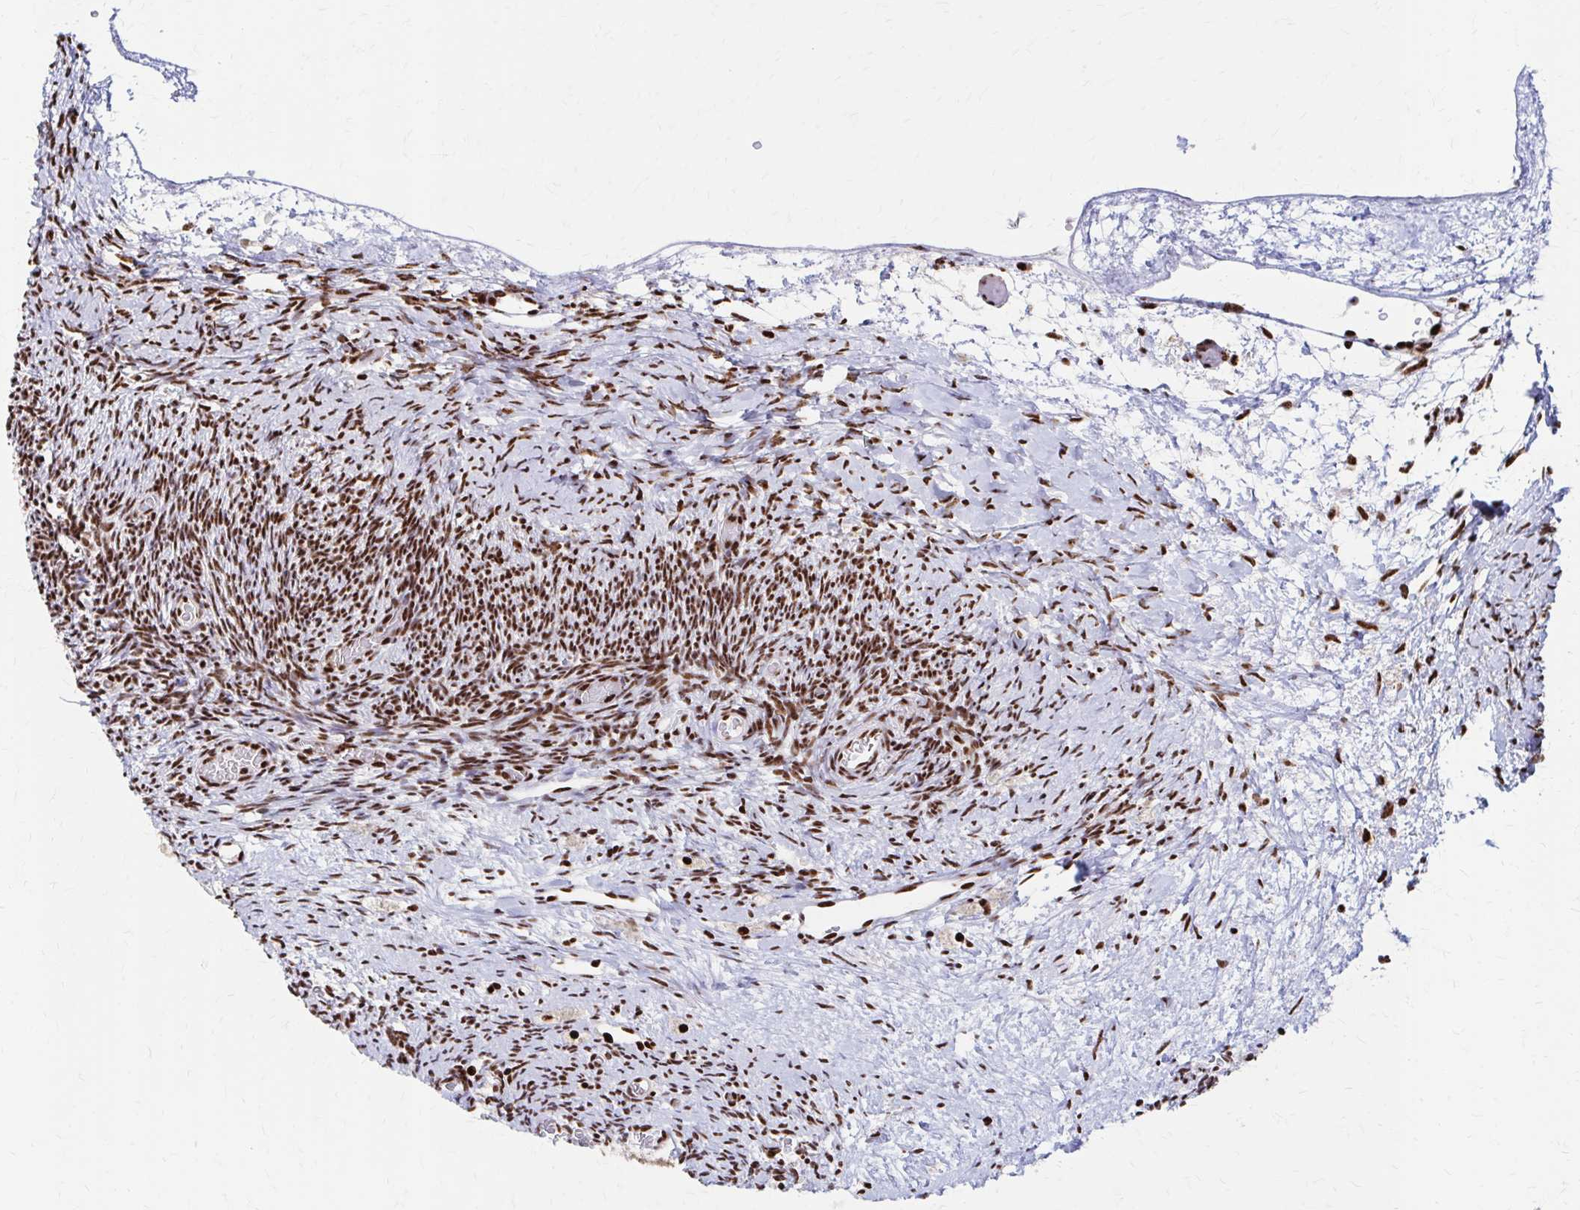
{"staining": {"intensity": "strong", "quantity": ">75%", "location": "nuclear"}, "tissue": "ovary", "cell_type": "Follicle cells", "image_type": "normal", "snomed": [{"axis": "morphology", "description": "Normal tissue, NOS"}, {"axis": "topography", "description": "Ovary"}], "caption": "DAB (3,3'-diaminobenzidine) immunohistochemical staining of normal ovary displays strong nuclear protein expression in about >75% of follicle cells.", "gene": "CNKSR3", "patient": {"sex": "female", "age": 39}}